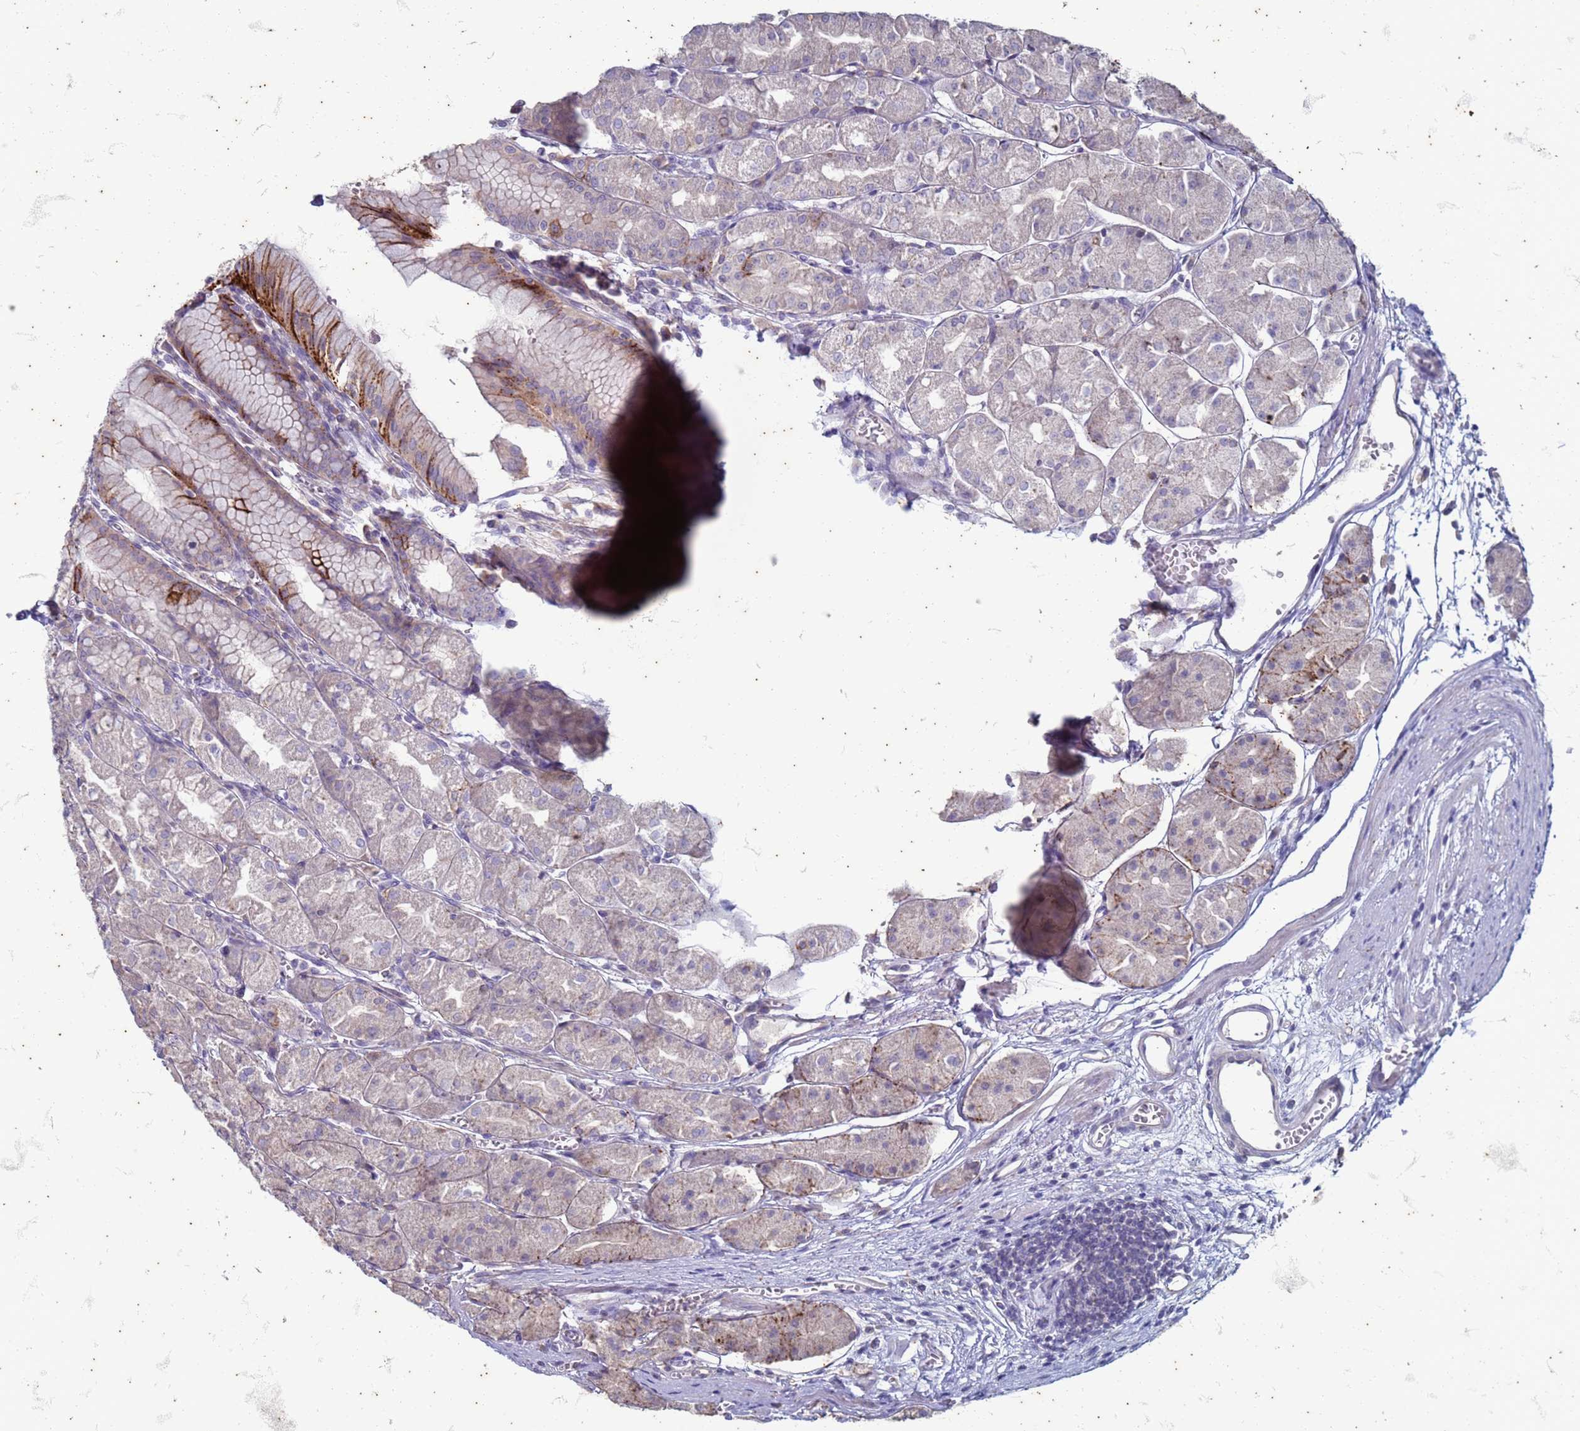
{"staining": {"intensity": "strong", "quantity": "25%-75%", "location": "cytoplasmic/membranous"}, "tissue": "stomach", "cell_type": "Glandular cells", "image_type": "normal", "snomed": [{"axis": "morphology", "description": "Normal tissue, NOS"}, {"axis": "topography", "description": "Stomach"}], "caption": "Immunohistochemistry (IHC) micrograph of unremarkable stomach: stomach stained using immunohistochemistry demonstrates high levels of strong protein expression localized specifically in the cytoplasmic/membranous of glandular cells, appearing as a cytoplasmic/membranous brown color.", "gene": "SUCO", "patient": {"sex": "male", "age": 55}}